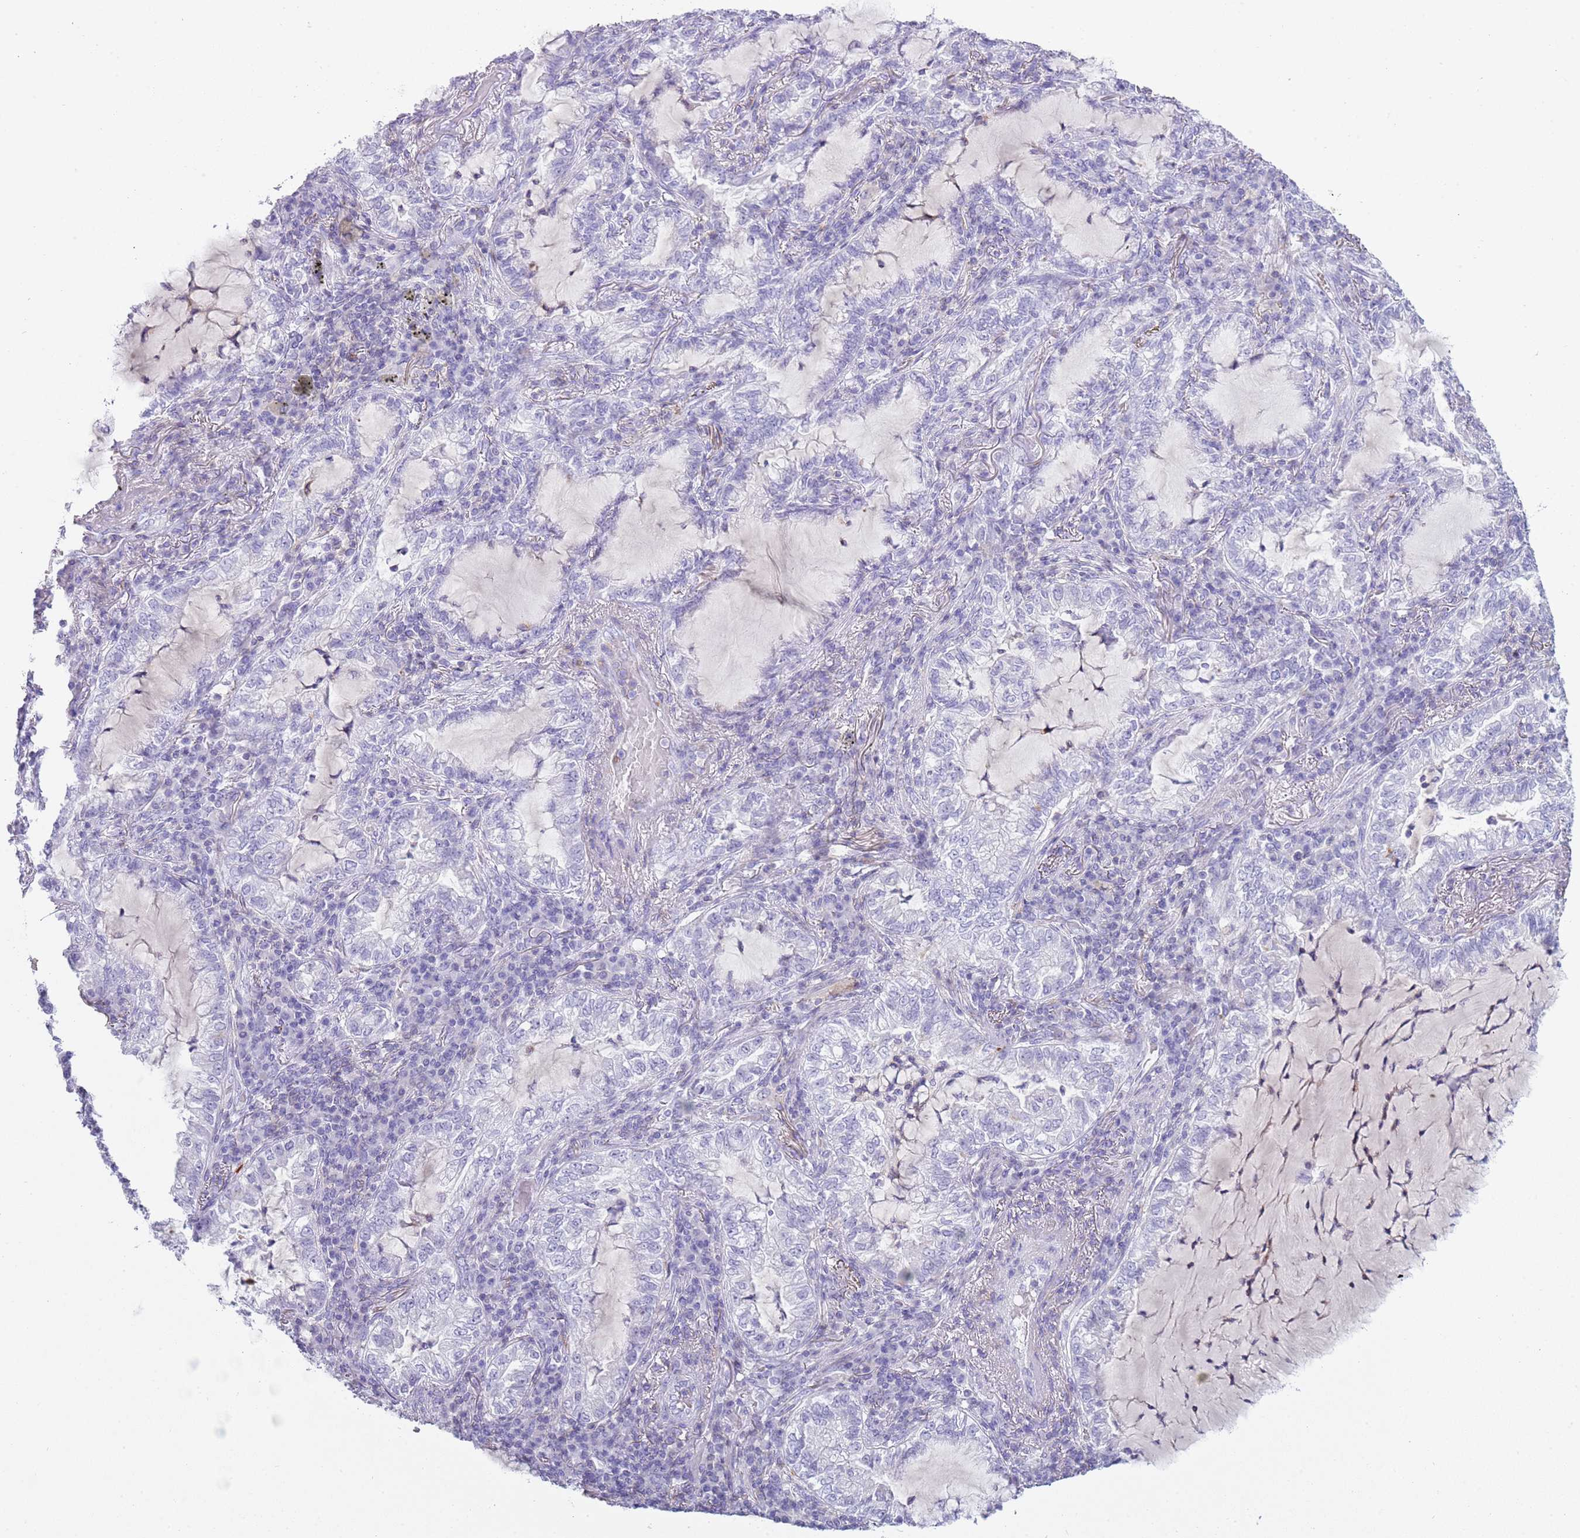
{"staining": {"intensity": "negative", "quantity": "none", "location": "none"}, "tissue": "lung cancer", "cell_type": "Tumor cells", "image_type": "cancer", "snomed": [{"axis": "morphology", "description": "Adenocarcinoma, NOS"}, {"axis": "topography", "description": "Lung"}], "caption": "The photomicrograph displays no significant staining in tumor cells of adenocarcinoma (lung). (Brightfield microscopy of DAB IHC at high magnification).", "gene": "NBPF20", "patient": {"sex": "female", "age": 73}}